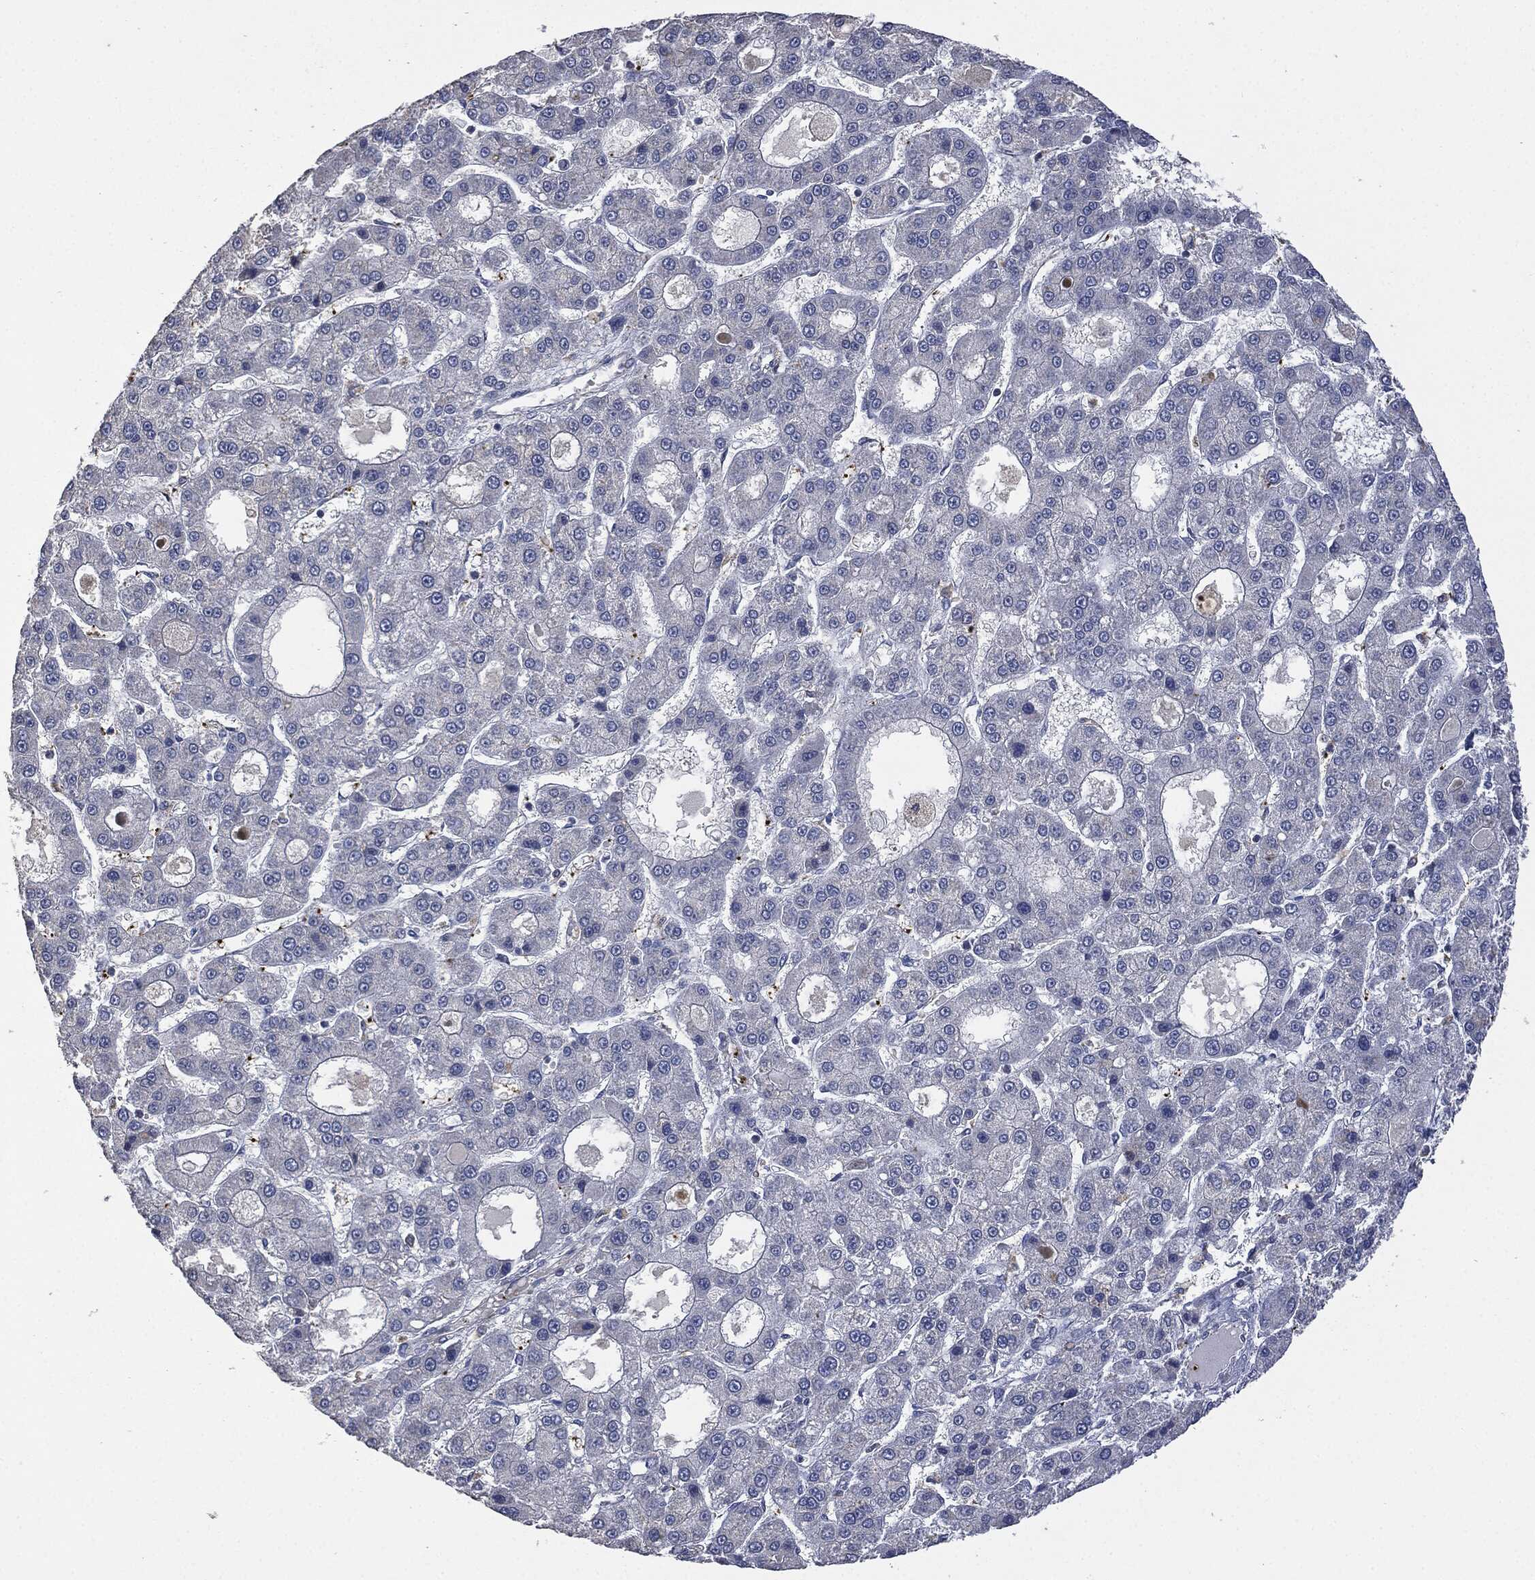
{"staining": {"intensity": "negative", "quantity": "none", "location": "none"}, "tissue": "liver cancer", "cell_type": "Tumor cells", "image_type": "cancer", "snomed": [{"axis": "morphology", "description": "Carcinoma, Hepatocellular, NOS"}, {"axis": "topography", "description": "Liver"}], "caption": "Liver hepatocellular carcinoma was stained to show a protein in brown. There is no significant positivity in tumor cells. Nuclei are stained in blue.", "gene": "CD33", "patient": {"sex": "male", "age": 70}}